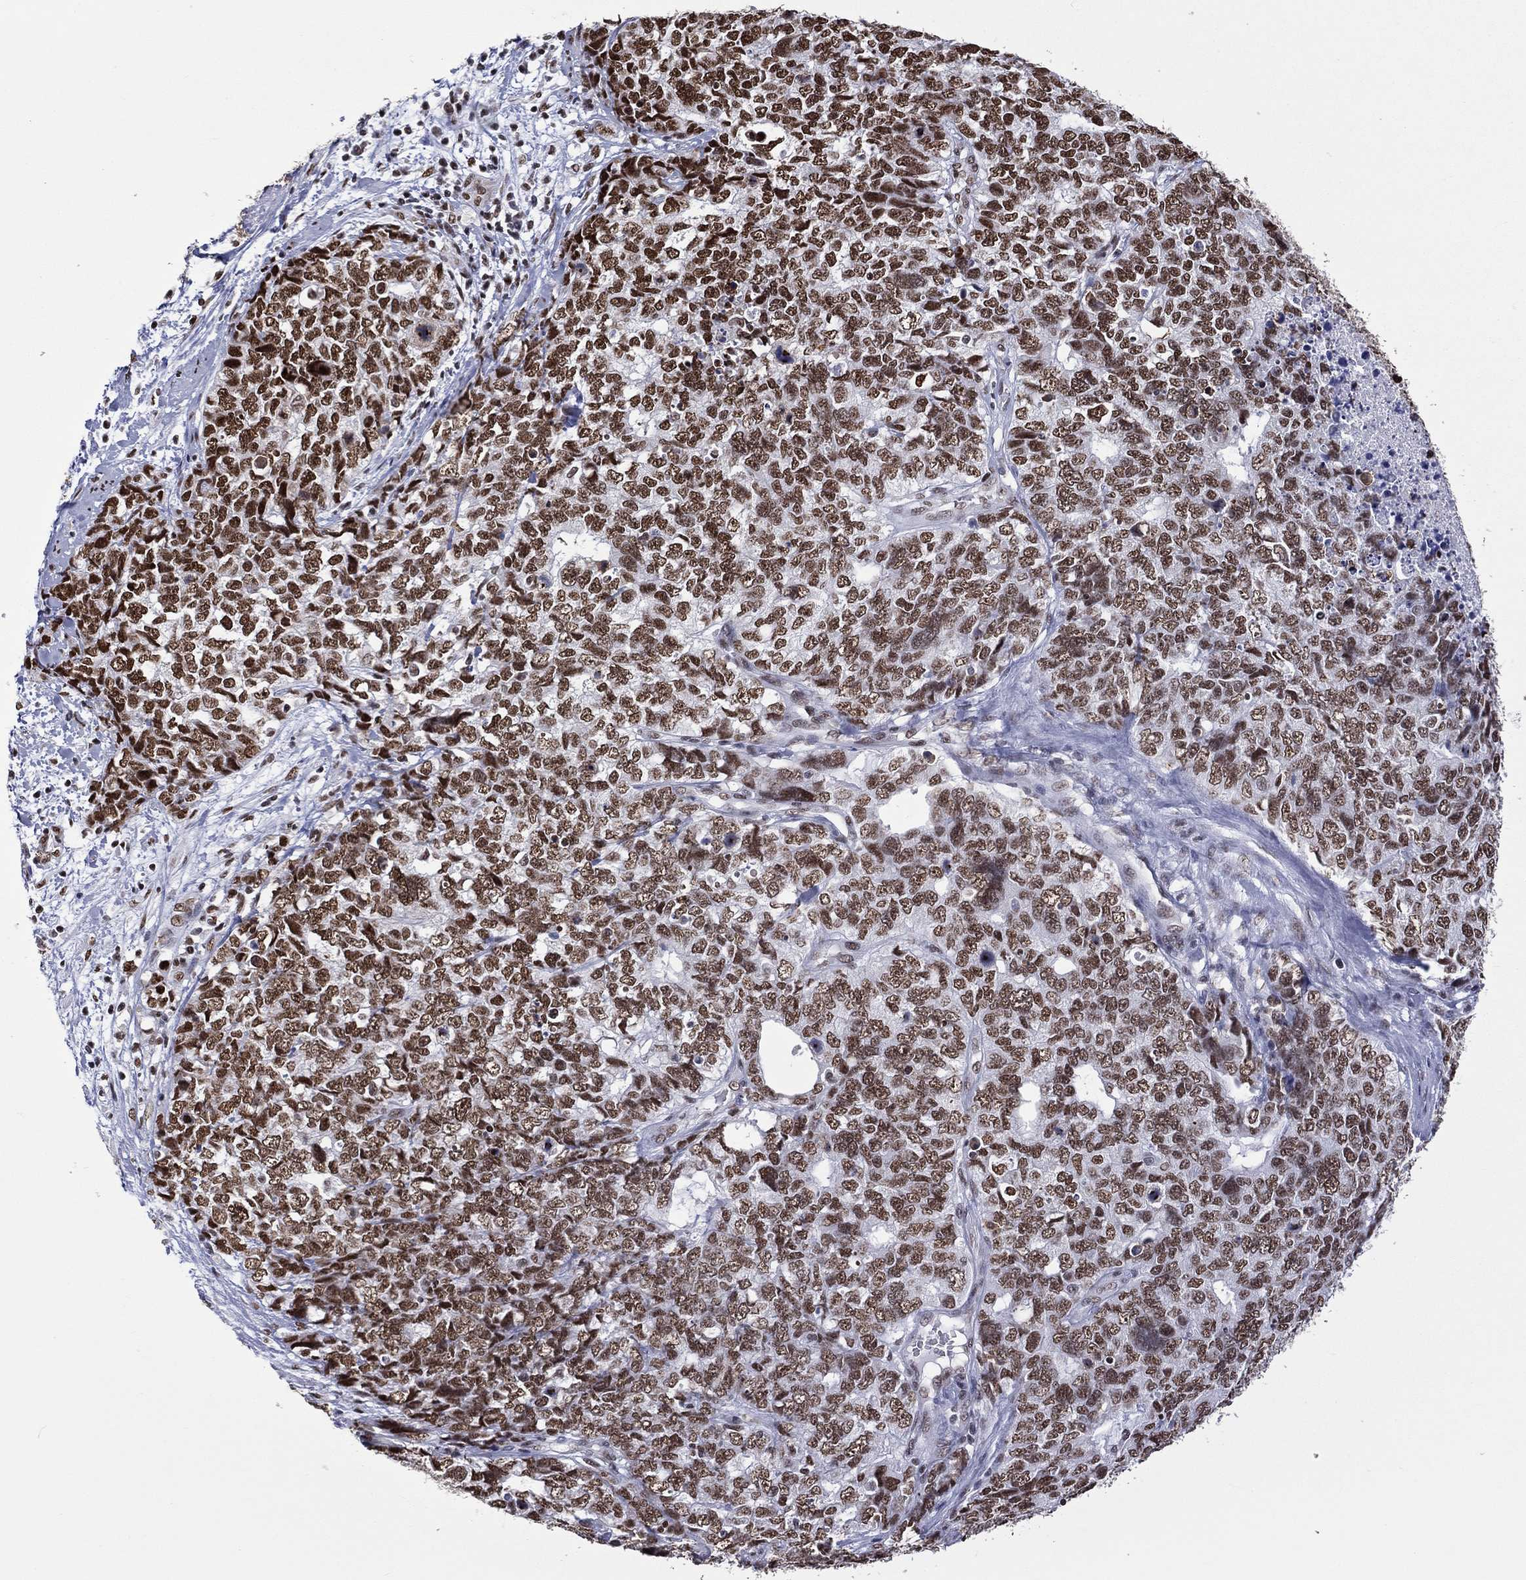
{"staining": {"intensity": "strong", "quantity": ">75%", "location": "nuclear"}, "tissue": "cervical cancer", "cell_type": "Tumor cells", "image_type": "cancer", "snomed": [{"axis": "morphology", "description": "Squamous cell carcinoma, NOS"}, {"axis": "topography", "description": "Cervix"}], "caption": "The micrograph exhibits immunohistochemical staining of cervical squamous cell carcinoma. There is strong nuclear staining is appreciated in about >75% of tumor cells.", "gene": "ZNF7", "patient": {"sex": "female", "age": 63}}